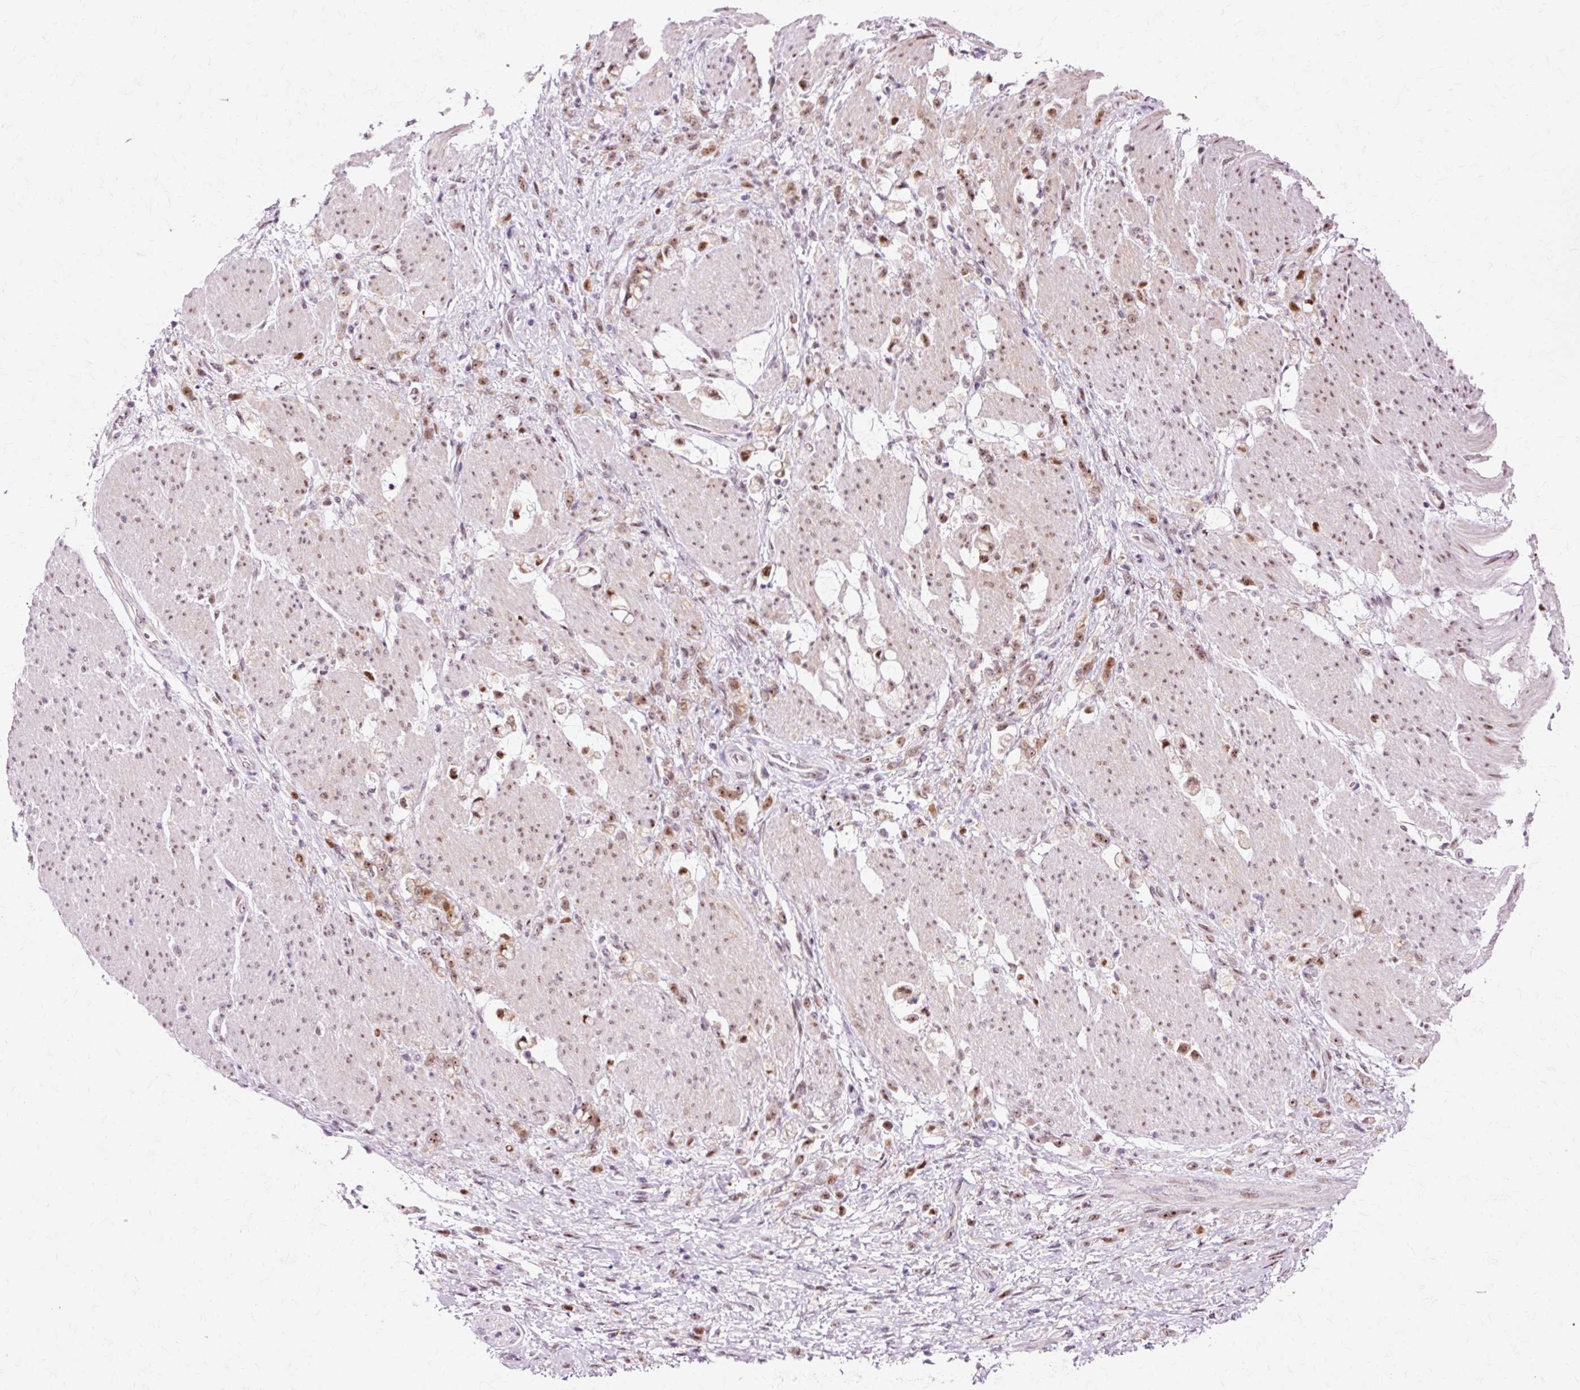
{"staining": {"intensity": "moderate", "quantity": ">75%", "location": "nuclear"}, "tissue": "stomach cancer", "cell_type": "Tumor cells", "image_type": "cancer", "snomed": [{"axis": "morphology", "description": "Adenocarcinoma, NOS"}, {"axis": "topography", "description": "Stomach"}], "caption": "Immunohistochemical staining of stomach adenocarcinoma shows moderate nuclear protein positivity in about >75% of tumor cells. The staining was performed using DAB, with brown indicating positive protein expression. Nuclei are stained blue with hematoxylin.", "gene": "MACROD2", "patient": {"sex": "female", "age": 60}}